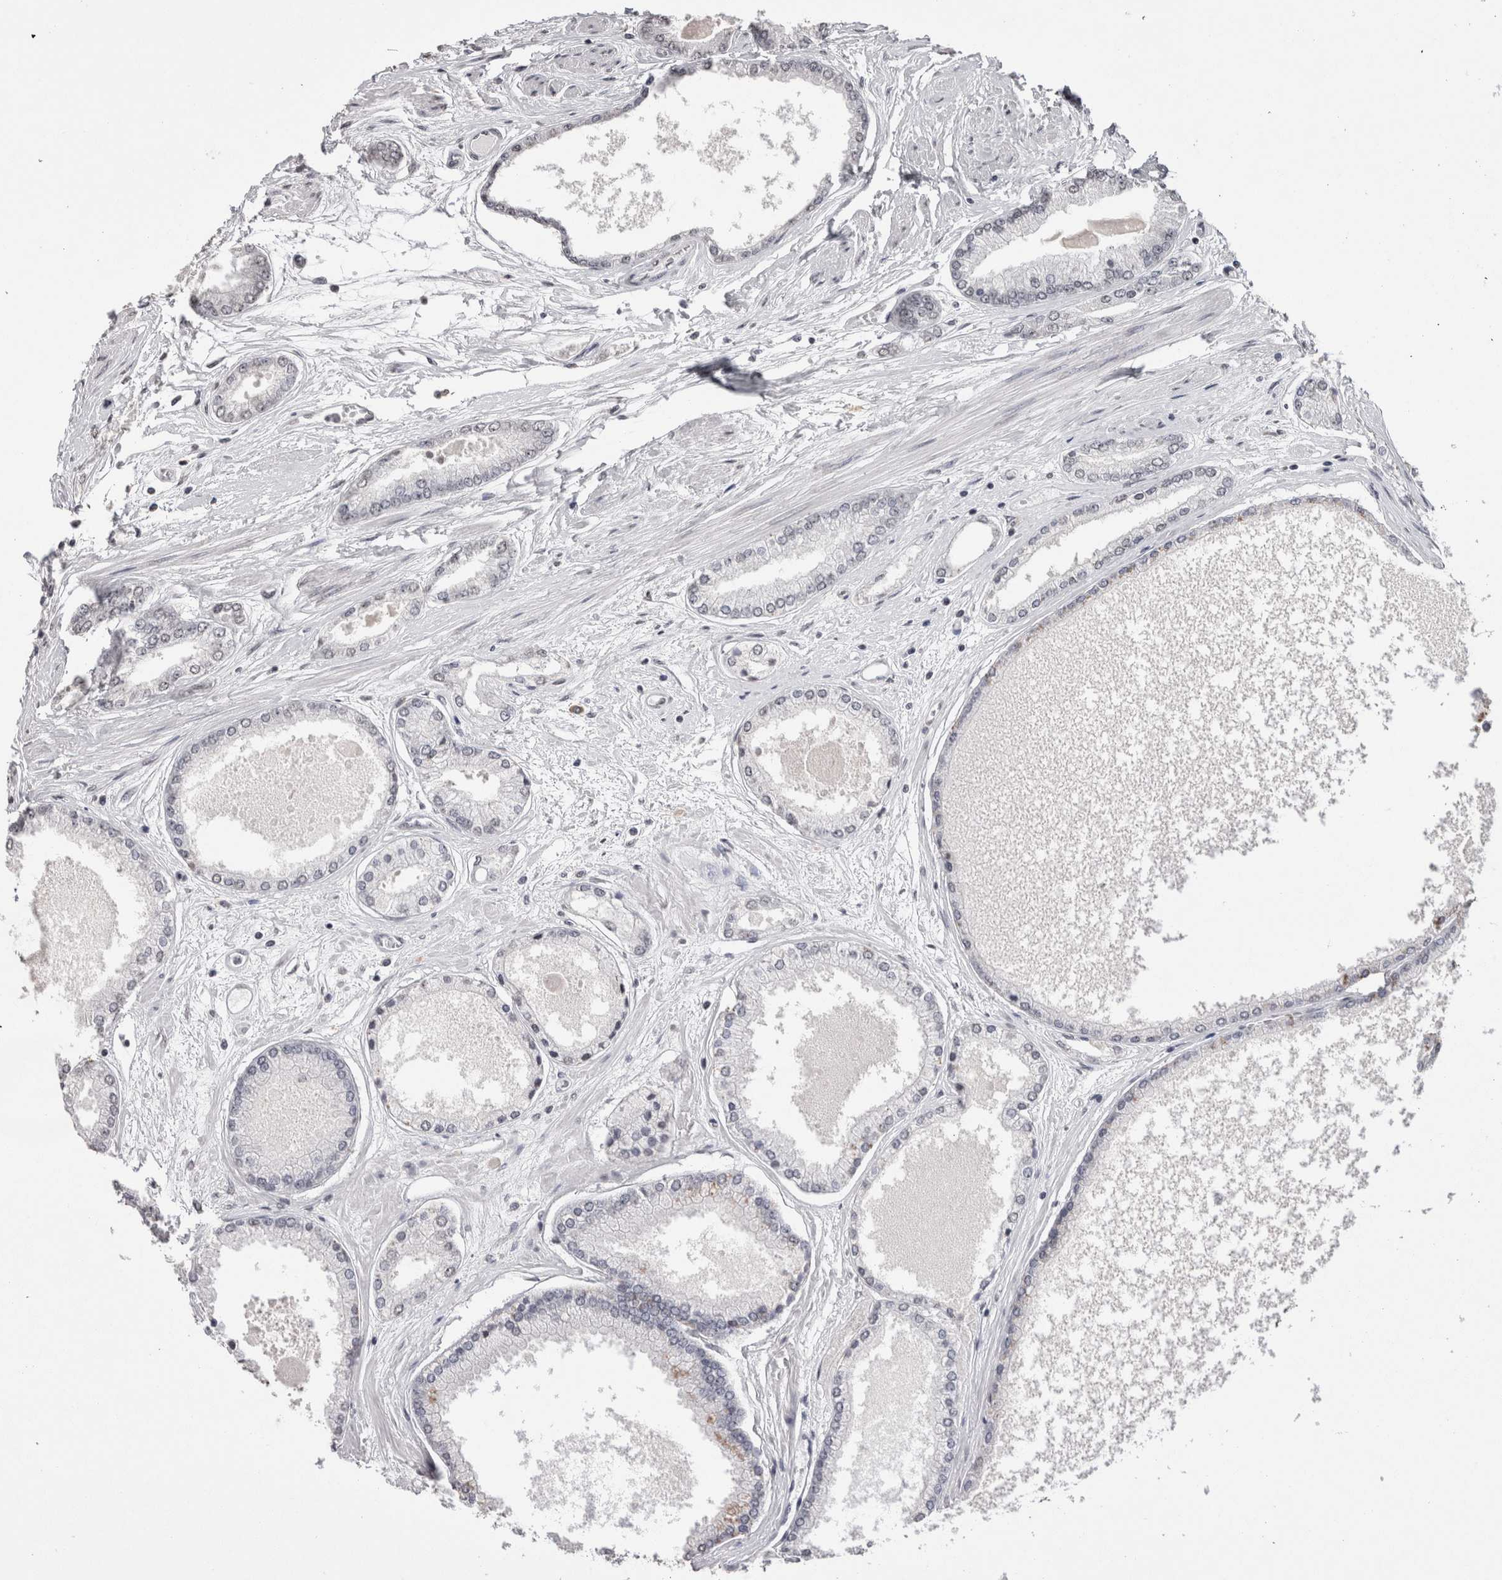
{"staining": {"intensity": "negative", "quantity": "none", "location": "none"}, "tissue": "prostate cancer", "cell_type": "Tumor cells", "image_type": "cancer", "snomed": [{"axis": "morphology", "description": "Adenocarcinoma, High grade"}, {"axis": "topography", "description": "Prostate"}], "caption": "Prostate cancer was stained to show a protein in brown. There is no significant staining in tumor cells.", "gene": "SMC1A", "patient": {"sex": "male", "age": 59}}